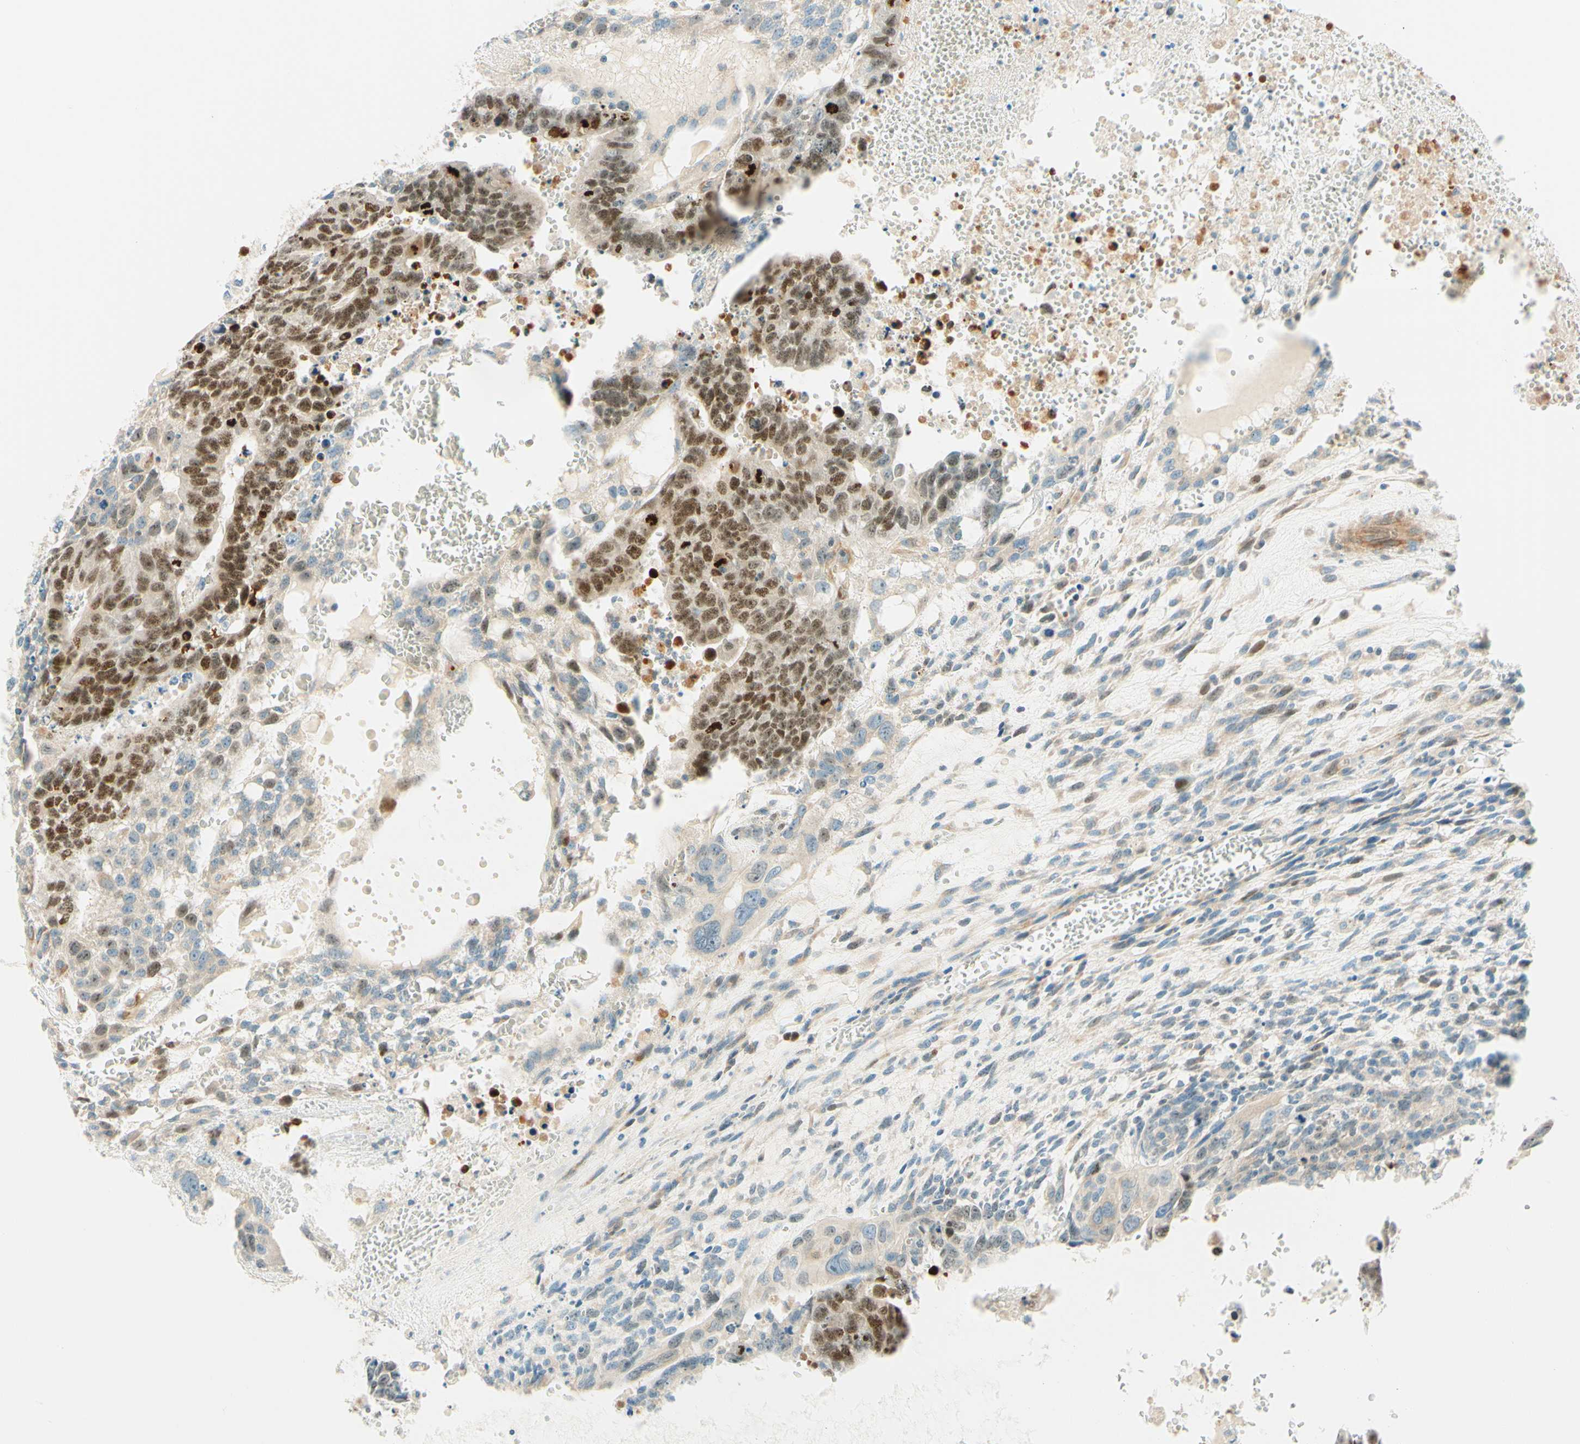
{"staining": {"intensity": "moderate", "quantity": ">75%", "location": "cytoplasmic/membranous,nuclear"}, "tissue": "testis cancer", "cell_type": "Tumor cells", "image_type": "cancer", "snomed": [{"axis": "morphology", "description": "Seminoma, NOS"}, {"axis": "morphology", "description": "Carcinoma, Embryonal, NOS"}, {"axis": "topography", "description": "Testis"}], "caption": "Testis cancer (embryonal carcinoma) was stained to show a protein in brown. There is medium levels of moderate cytoplasmic/membranous and nuclear positivity in about >75% of tumor cells.", "gene": "TAOK2", "patient": {"sex": "male", "age": 52}}